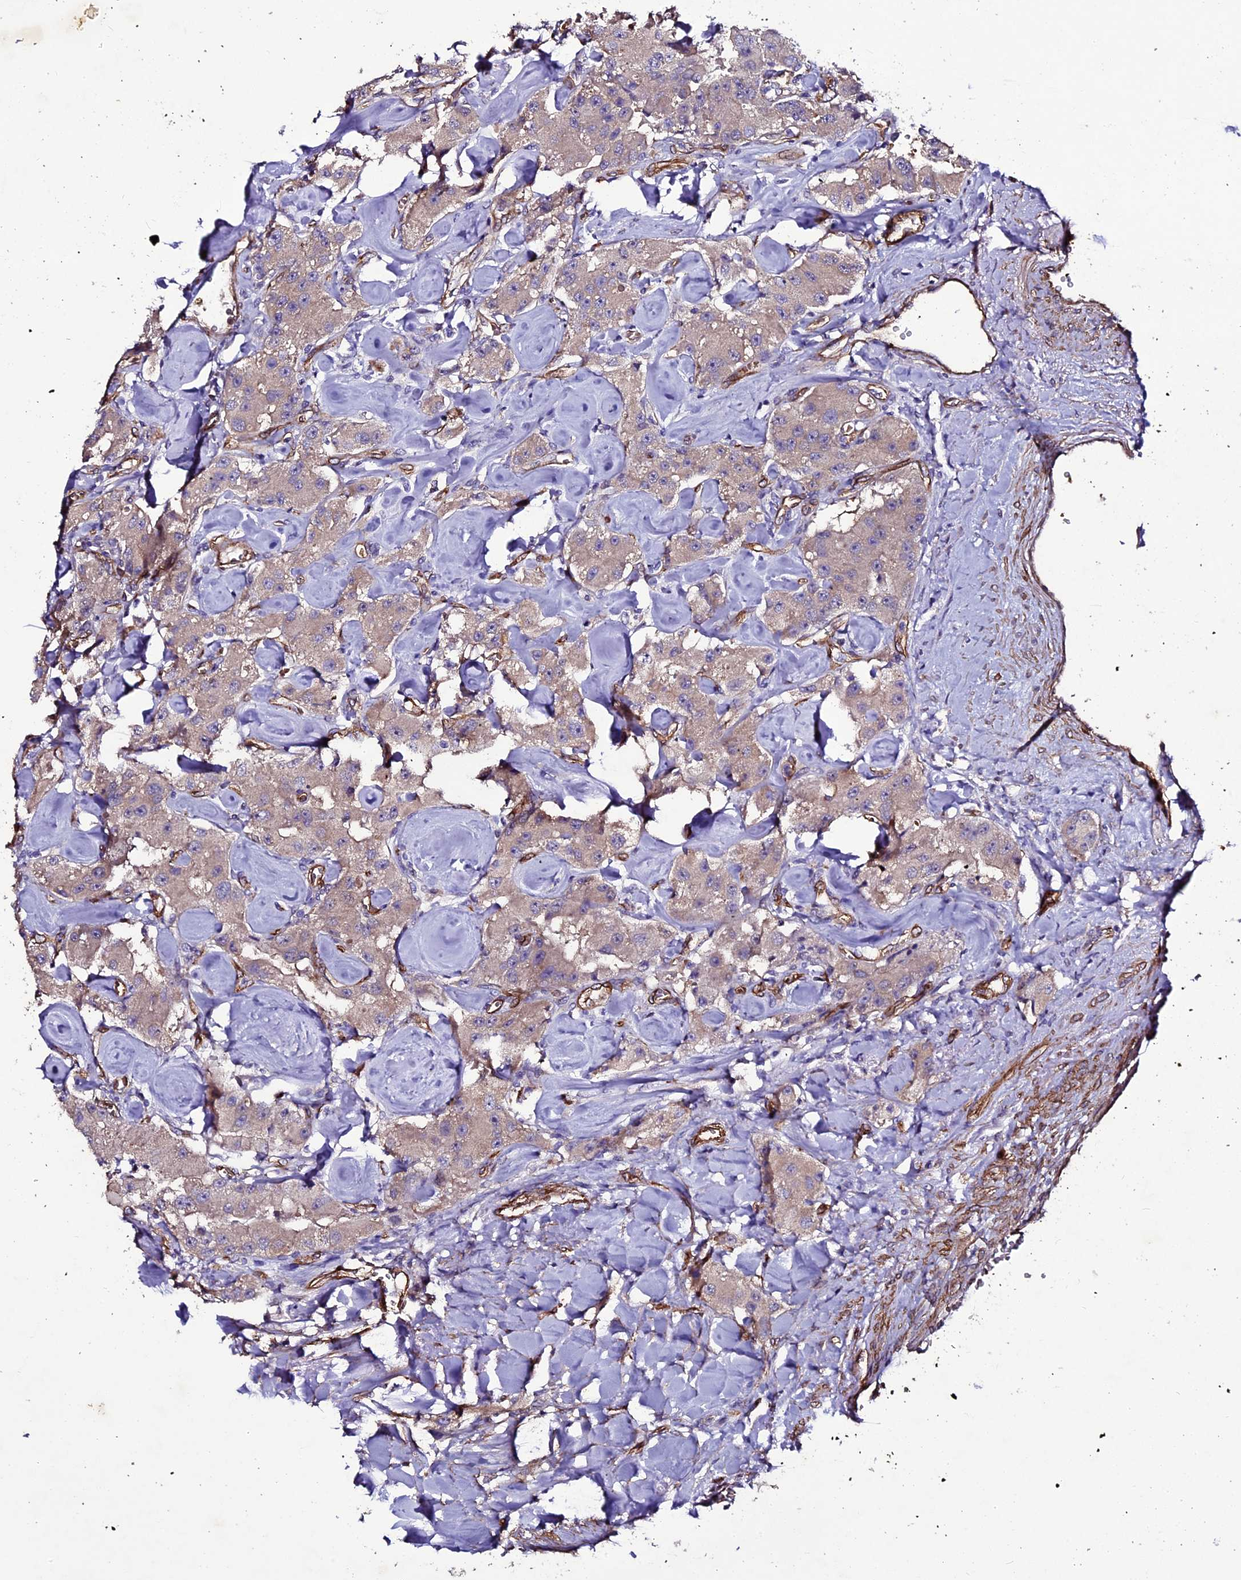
{"staining": {"intensity": "weak", "quantity": ">75%", "location": "cytoplasmic/membranous"}, "tissue": "carcinoid", "cell_type": "Tumor cells", "image_type": "cancer", "snomed": [{"axis": "morphology", "description": "Carcinoid, malignant, NOS"}, {"axis": "topography", "description": "Pancreas"}], "caption": "Human carcinoid stained with a protein marker displays weak staining in tumor cells.", "gene": "MEX3C", "patient": {"sex": "male", "age": 41}}